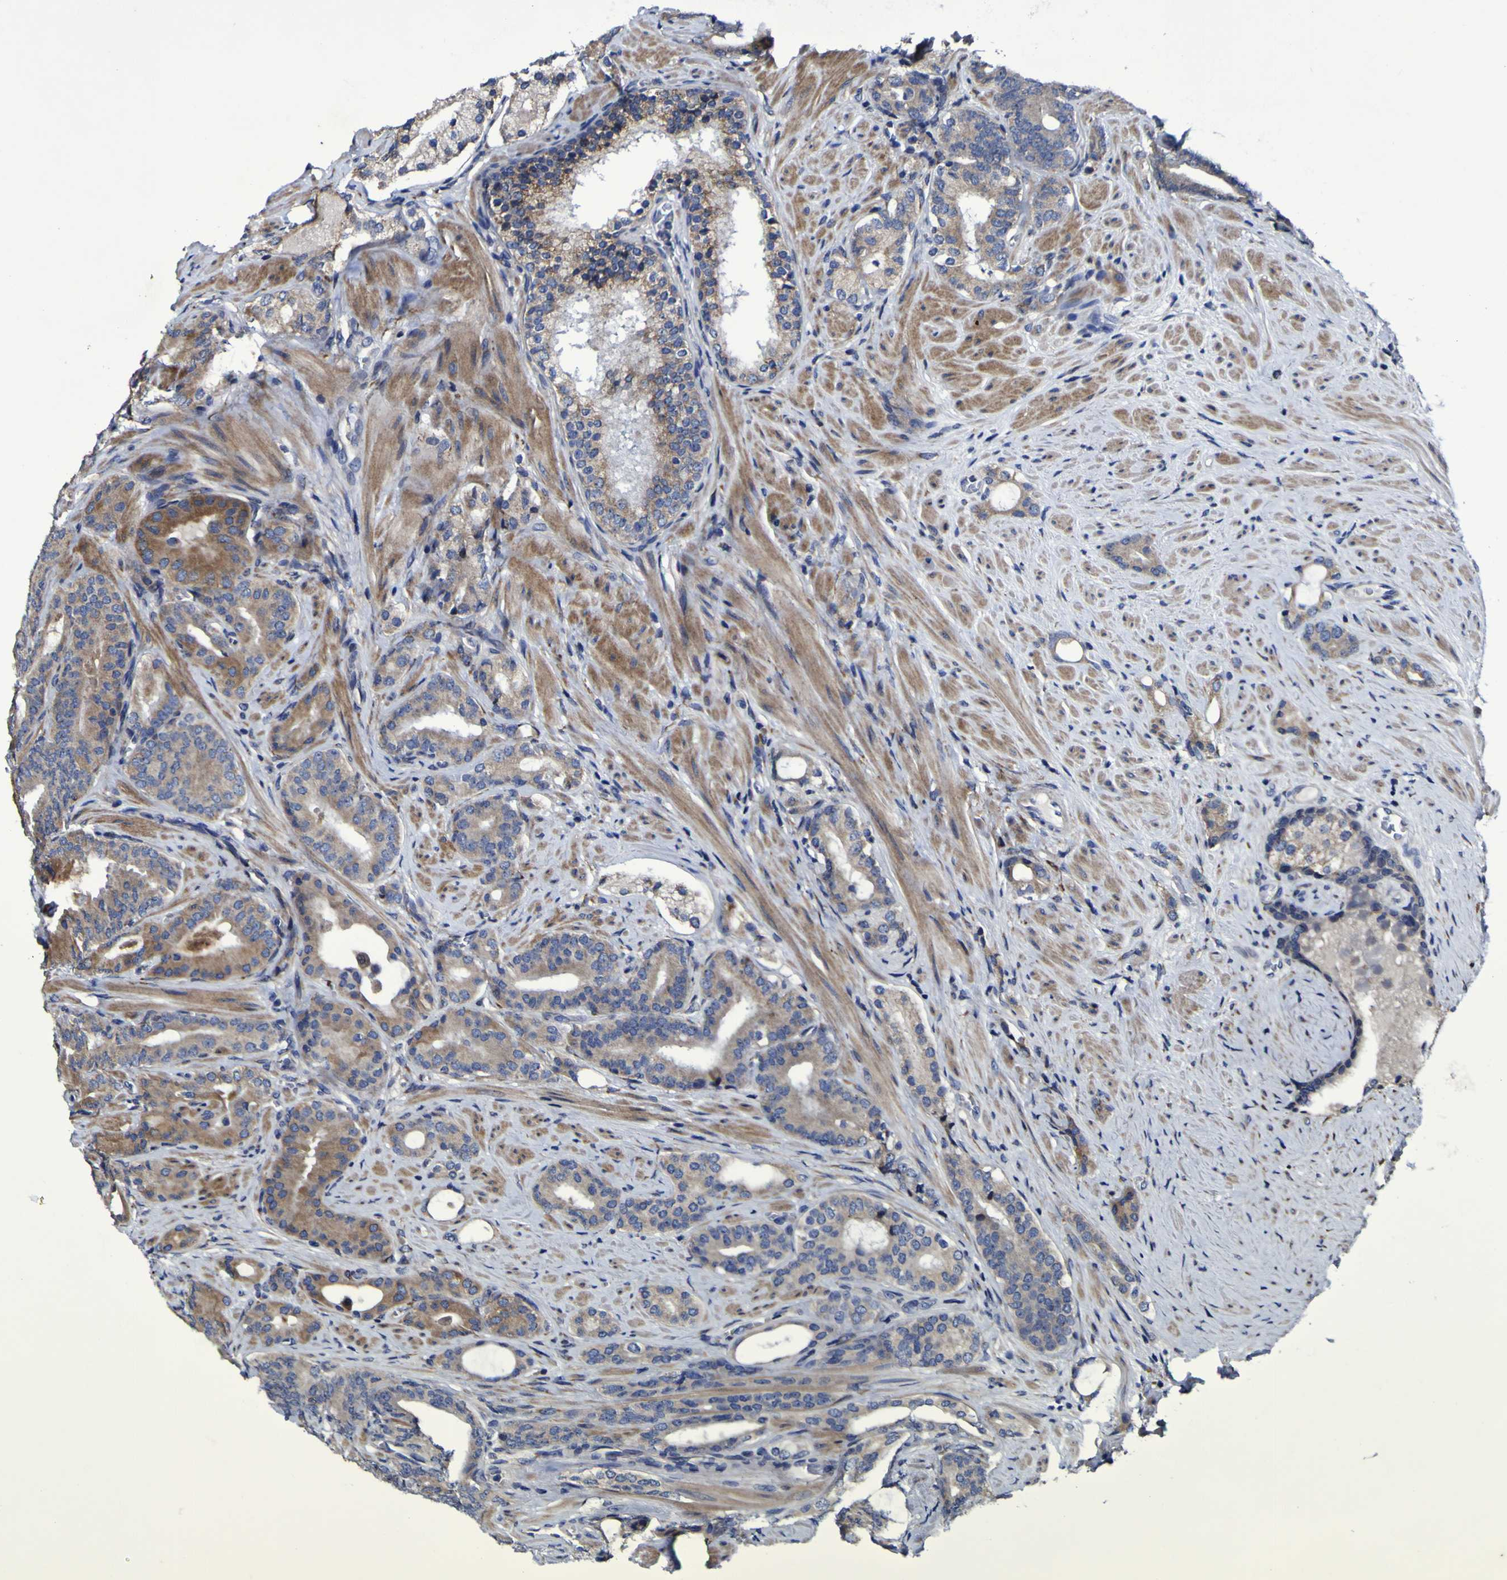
{"staining": {"intensity": "moderate", "quantity": ">75%", "location": "cytoplasmic/membranous"}, "tissue": "prostate cancer", "cell_type": "Tumor cells", "image_type": "cancer", "snomed": [{"axis": "morphology", "description": "Adenocarcinoma, Low grade"}, {"axis": "topography", "description": "Prostate"}], "caption": "Human prostate adenocarcinoma (low-grade) stained for a protein (brown) exhibits moderate cytoplasmic/membranous positive positivity in approximately >75% of tumor cells.", "gene": "P3H1", "patient": {"sex": "male", "age": 63}}